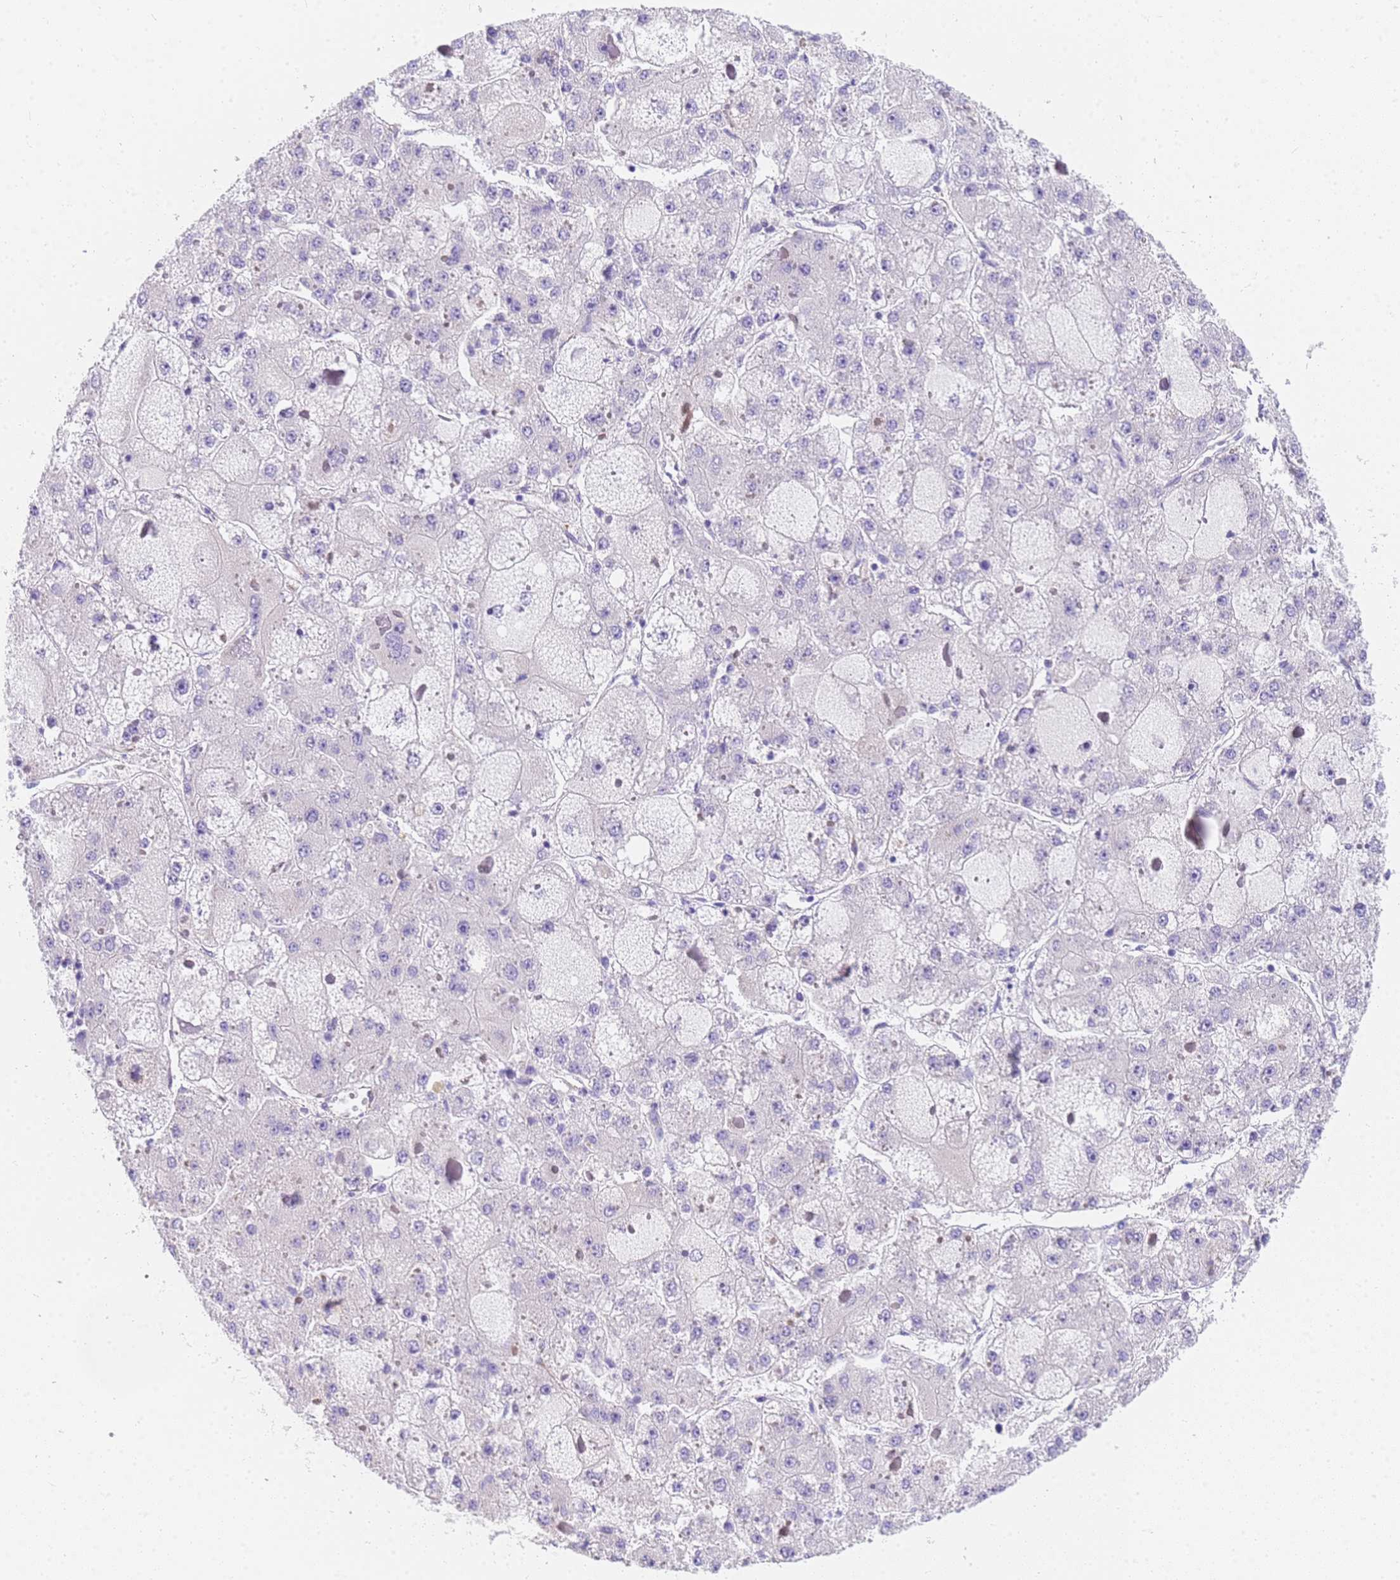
{"staining": {"intensity": "negative", "quantity": "none", "location": "none"}, "tissue": "liver cancer", "cell_type": "Tumor cells", "image_type": "cancer", "snomed": [{"axis": "morphology", "description": "Carcinoma, Hepatocellular, NOS"}, {"axis": "topography", "description": "Liver"}], "caption": "High power microscopy histopathology image of an immunohistochemistry image of liver cancer, revealing no significant positivity in tumor cells.", "gene": "MVB12A", "patient": {"sex": "female", "age": 73}}